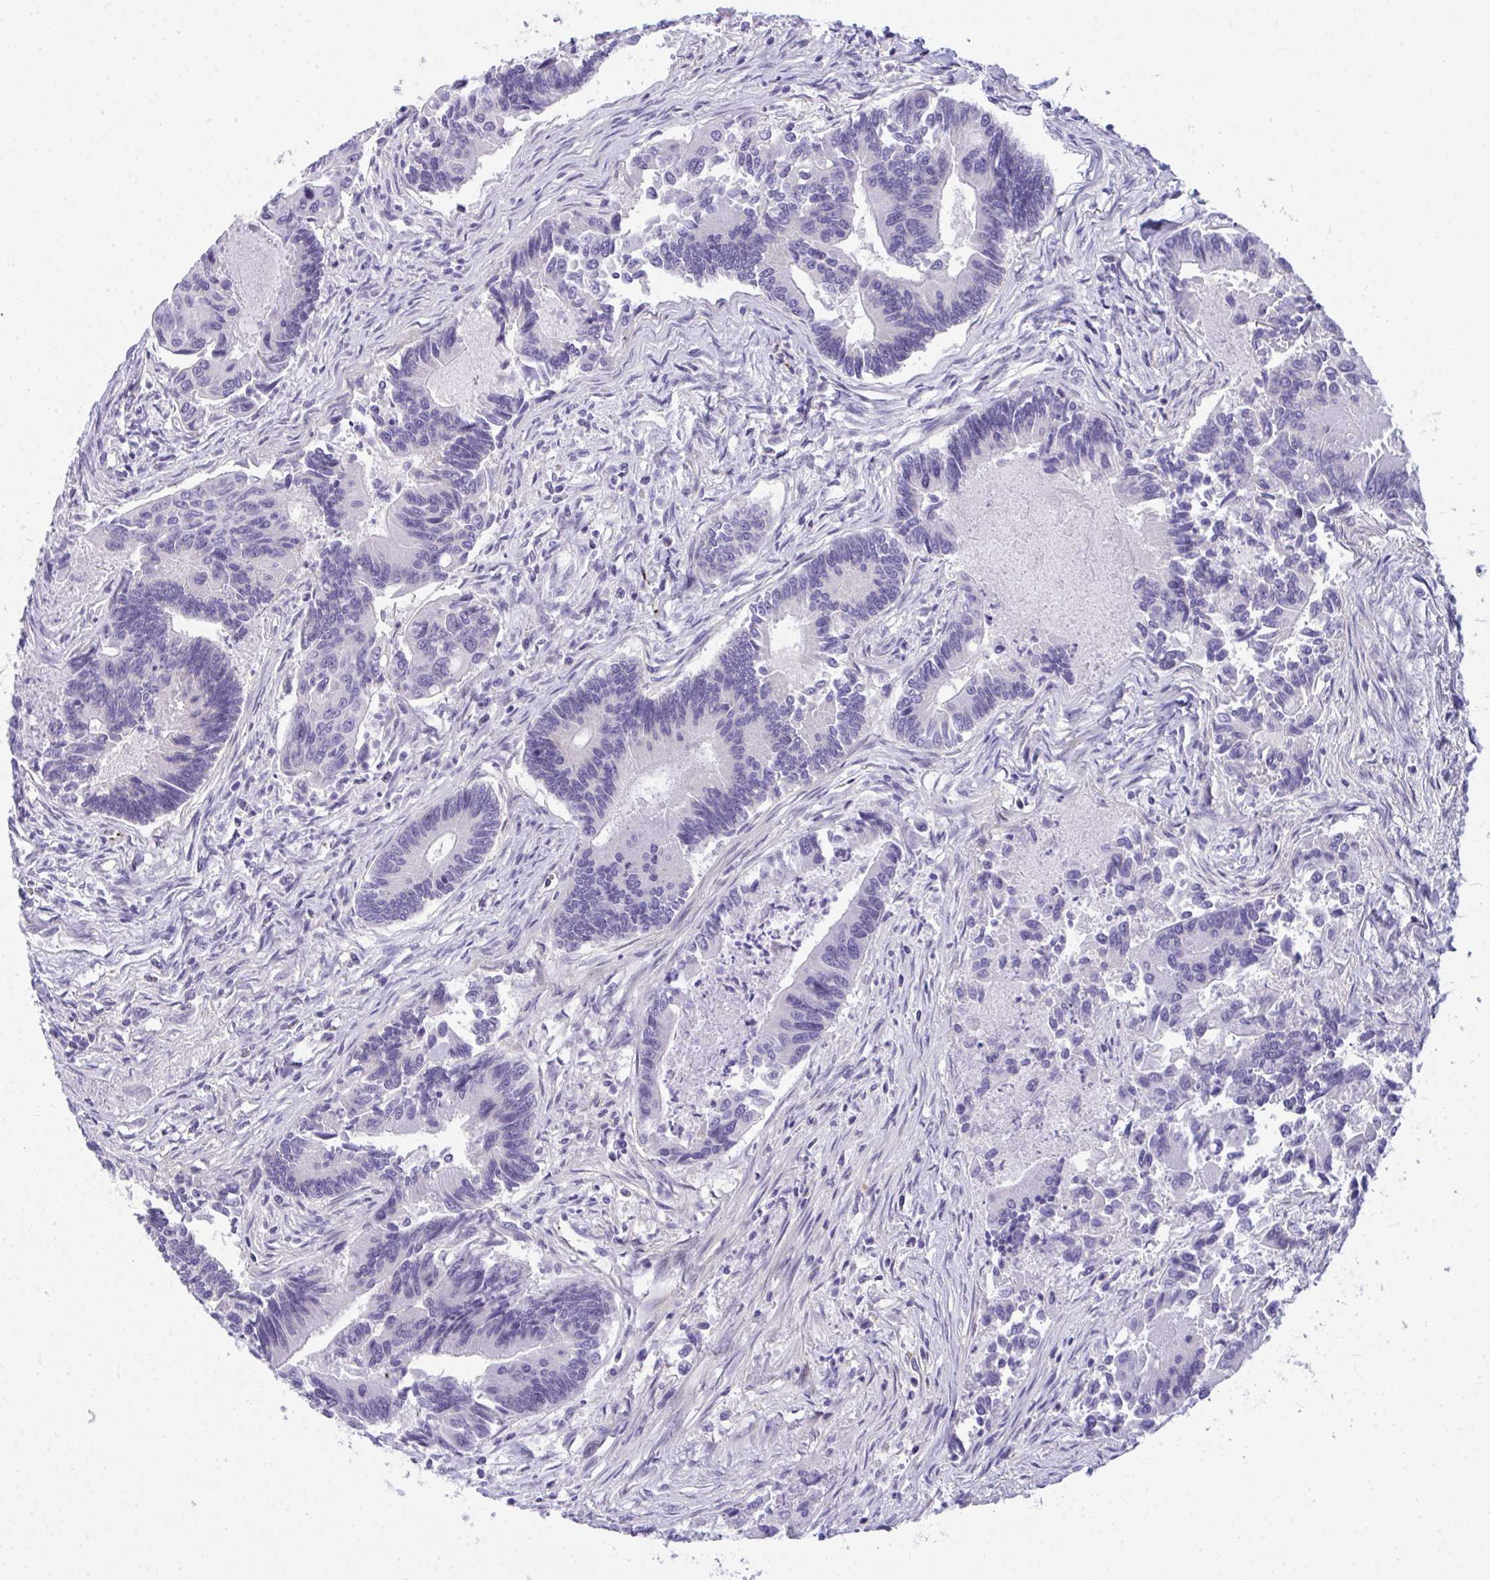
{"staining": {"intensity": "negative", "quantity": "none", "location": "none"}, "tissue": "colorectal cancer", "cell_type": "Tumor cells", "image_type": "cancer", "snomed": [{"axis": "morphology", "description": "Adenocarcinoma, NOS"}, {"axis": "topography", "description": "Colon"}], "caption": "The IHC micrograph has no significant expression in tumor cells of colorectal cancer tissue.", "gene": "TSBP1", "patient": {"sex": "female", "age": 67}}